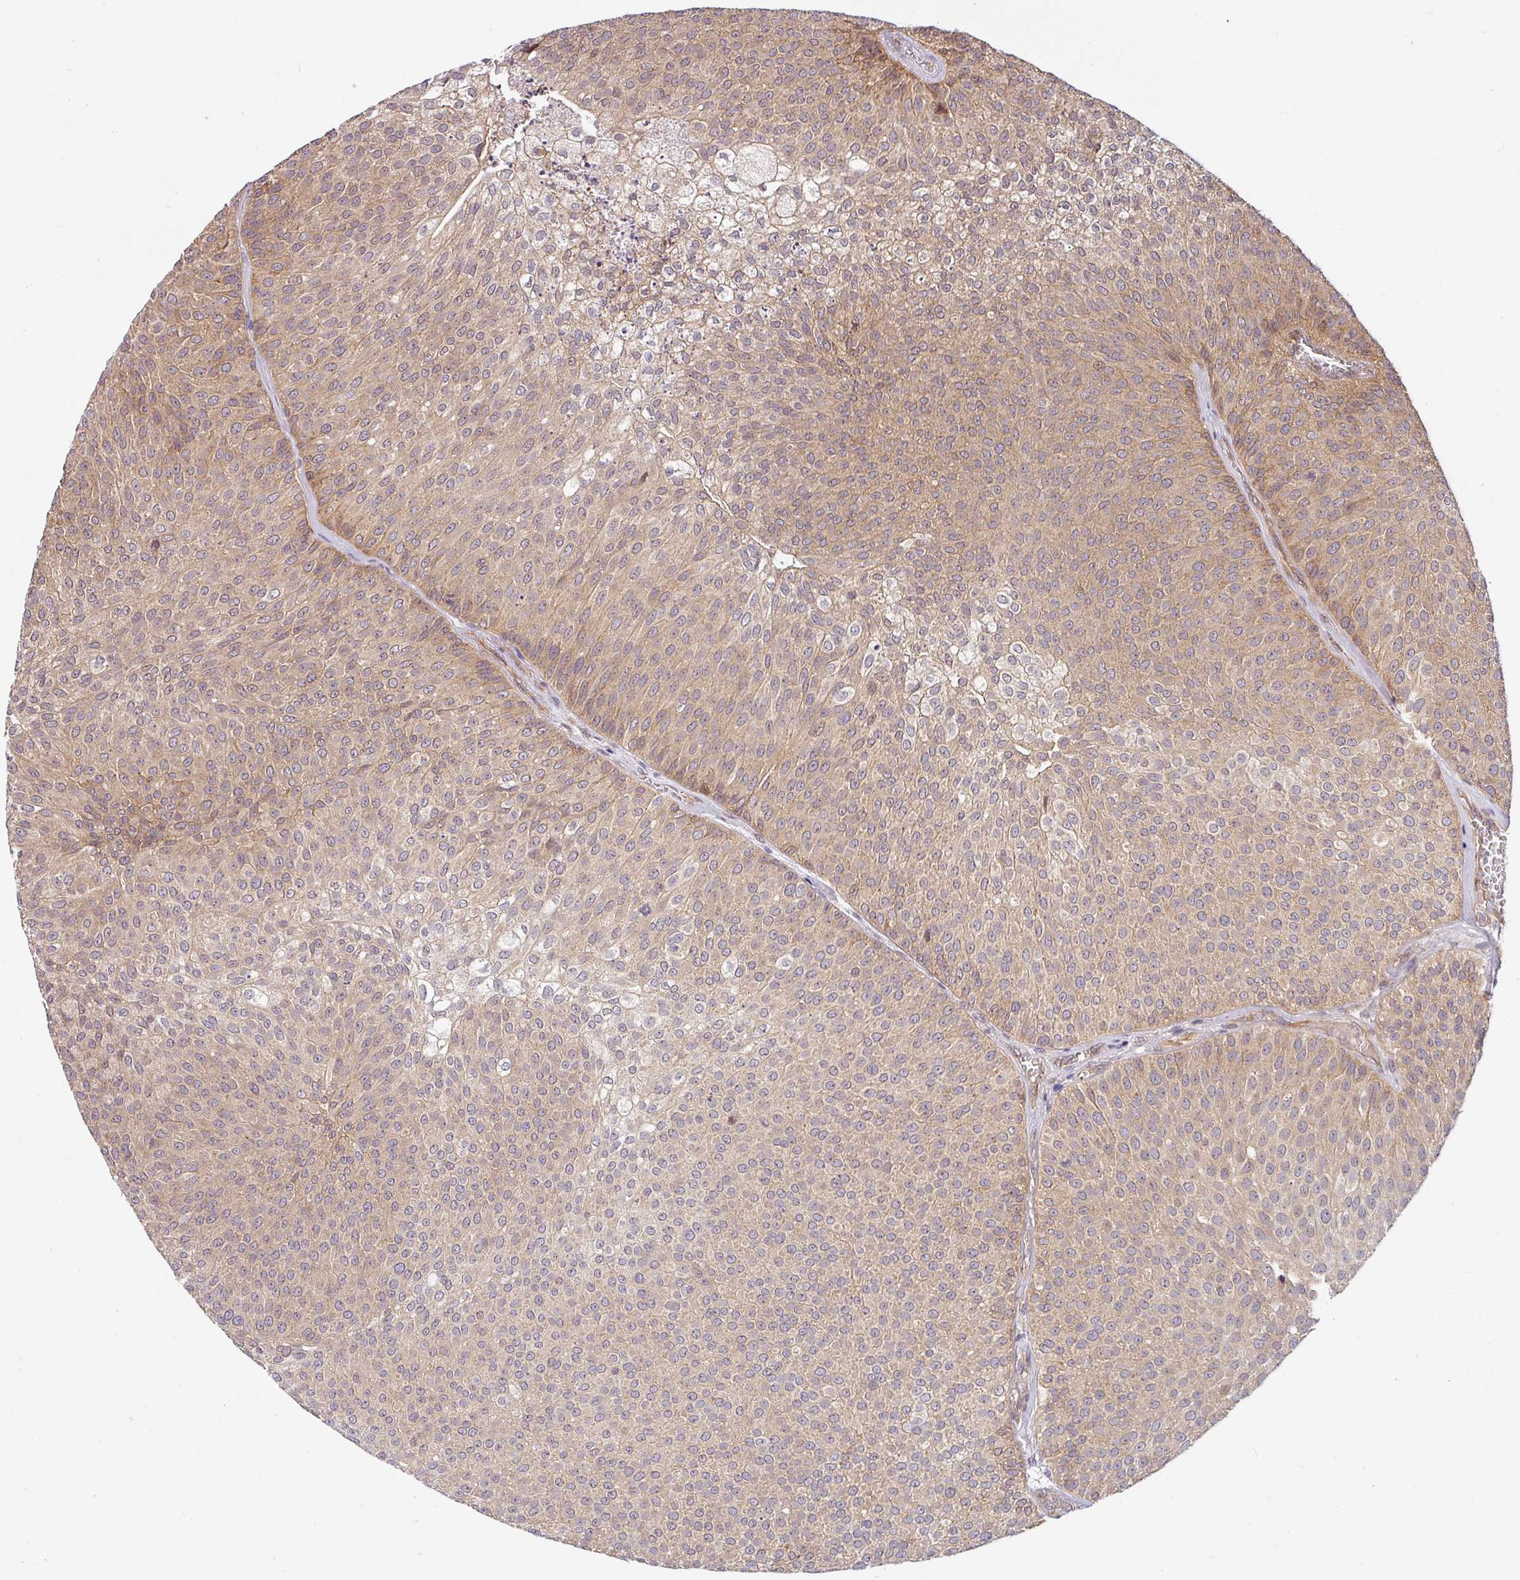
{"staining": {"intensity": "moderate", "quantity": "25%-75%", "location": "cytoplasmic/membranous,nuclear"}, "tissue": "urothelial cancer", "cell_type": "Tumor cells", "image_type": "cancer", "snomed": [{"axis": "morphology", "description": "Urothelial carcinoma, Low grade"}, {"axis": "topography", "description": "Urinary bladder"}], "caption": "Immunohistochemistry (IHC) (DAB (3,3'-diaminobenzidine)) staining of urothelial cancer displays moderate cytoplasmic/membranous and nuclear protein positivity in about 25%-75% of tumor cells.", "gene": "SHB", "patient": {"sex": "female", "age": 79}}